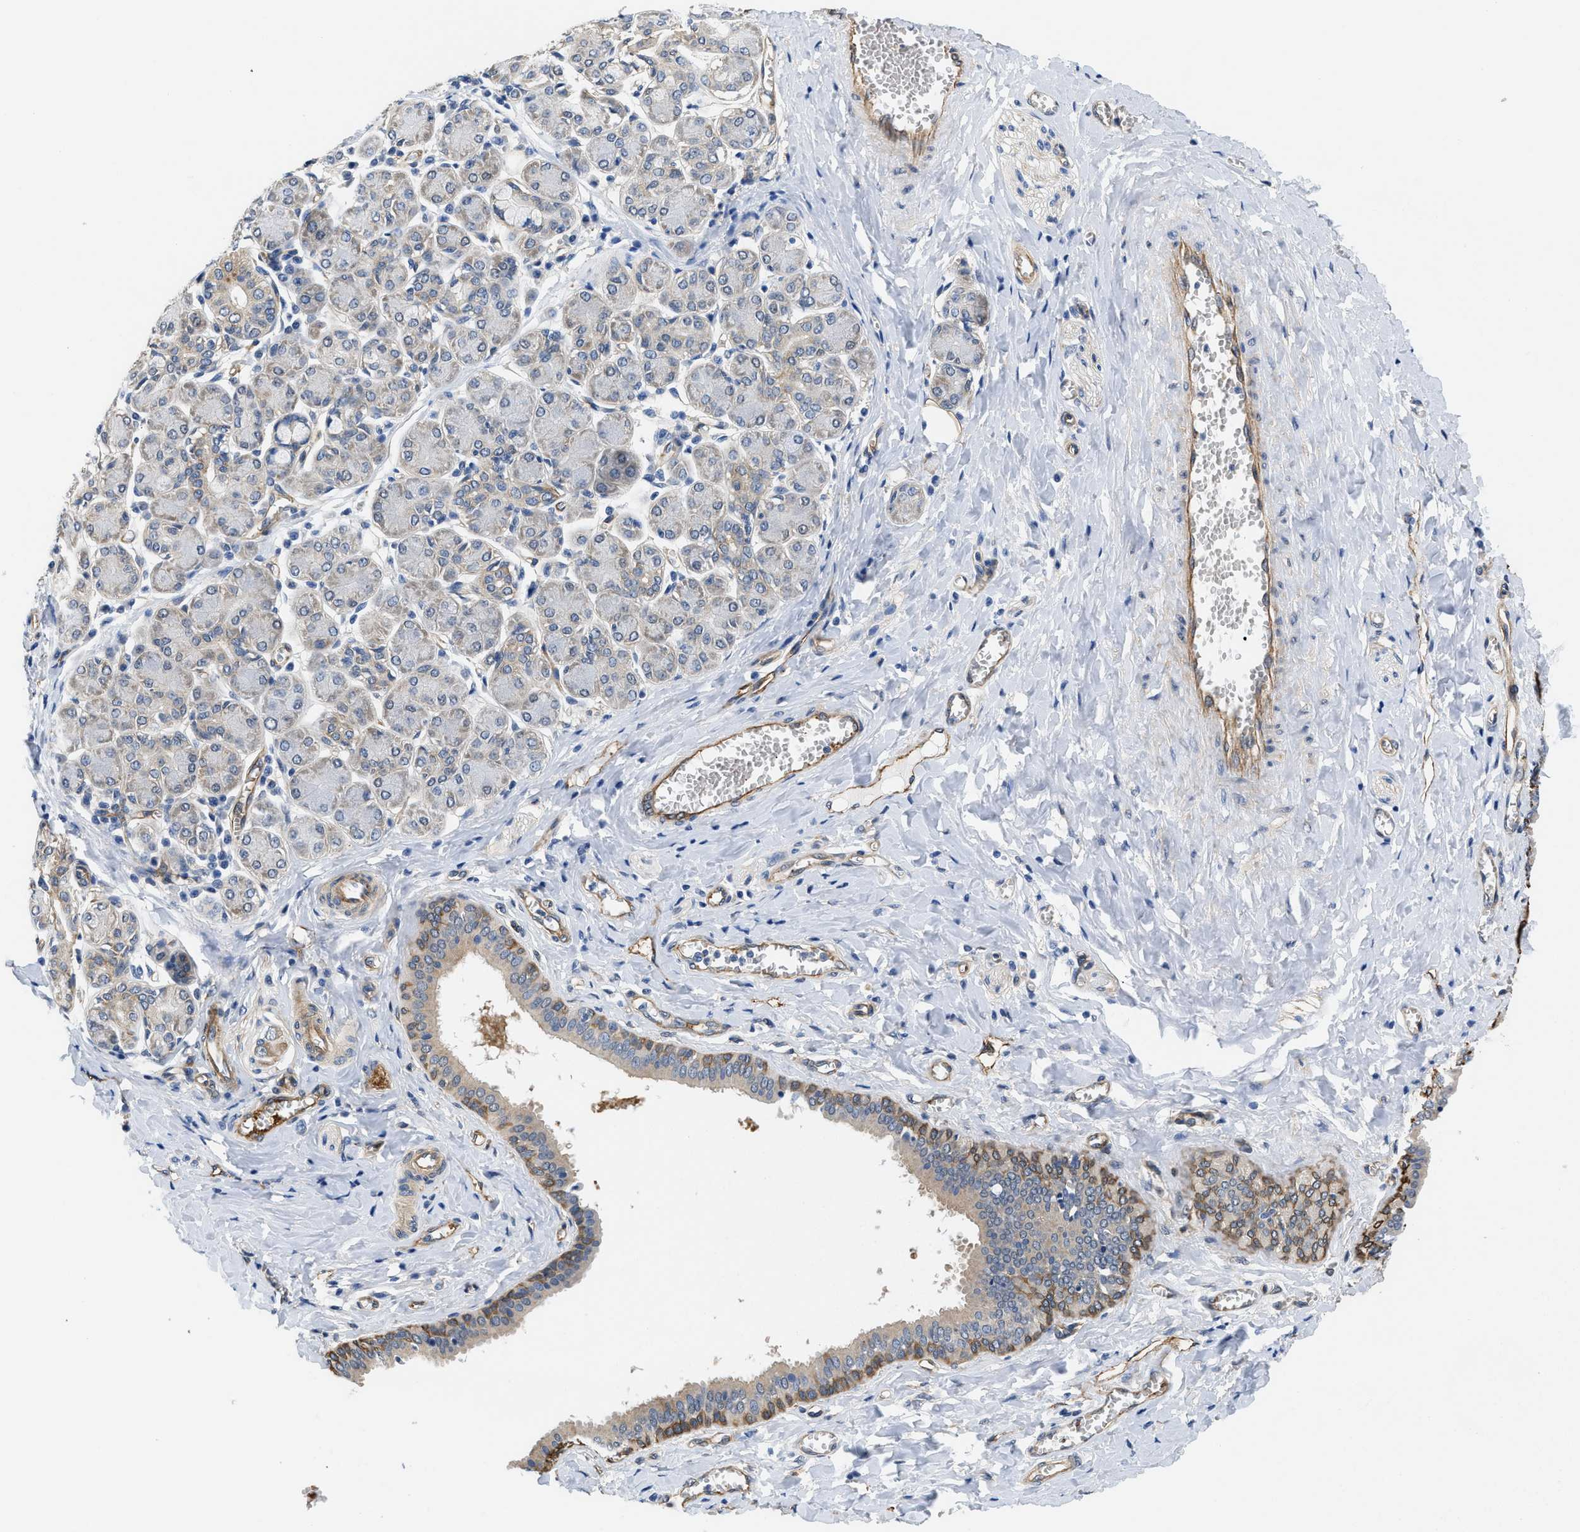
{"staining": {"intensity": "moderate", "quantity": "<25%", "location": "cytoplasmic/membranous"}, "tissue": "salivary gland", "cell_type": "Glandular cells", "image_type": "normal", "snomed": [{"axis": "morphology", "description": "Normal tissue, NOS"}, {"axis": "morphology", "description": "Inflammation, NOS"}, {"axis": "topography", "description": "Lymph node"}, {"axis": "topography", "description": "Salivary gland"}], "caption": "IHC of benign human salivary gland exhibits low levels of moderate cytoplasmic/membranous staining in about <25% of glandular cells.", "gene": "RAPH1", "patient": {"sex": "male", "age": 3}}